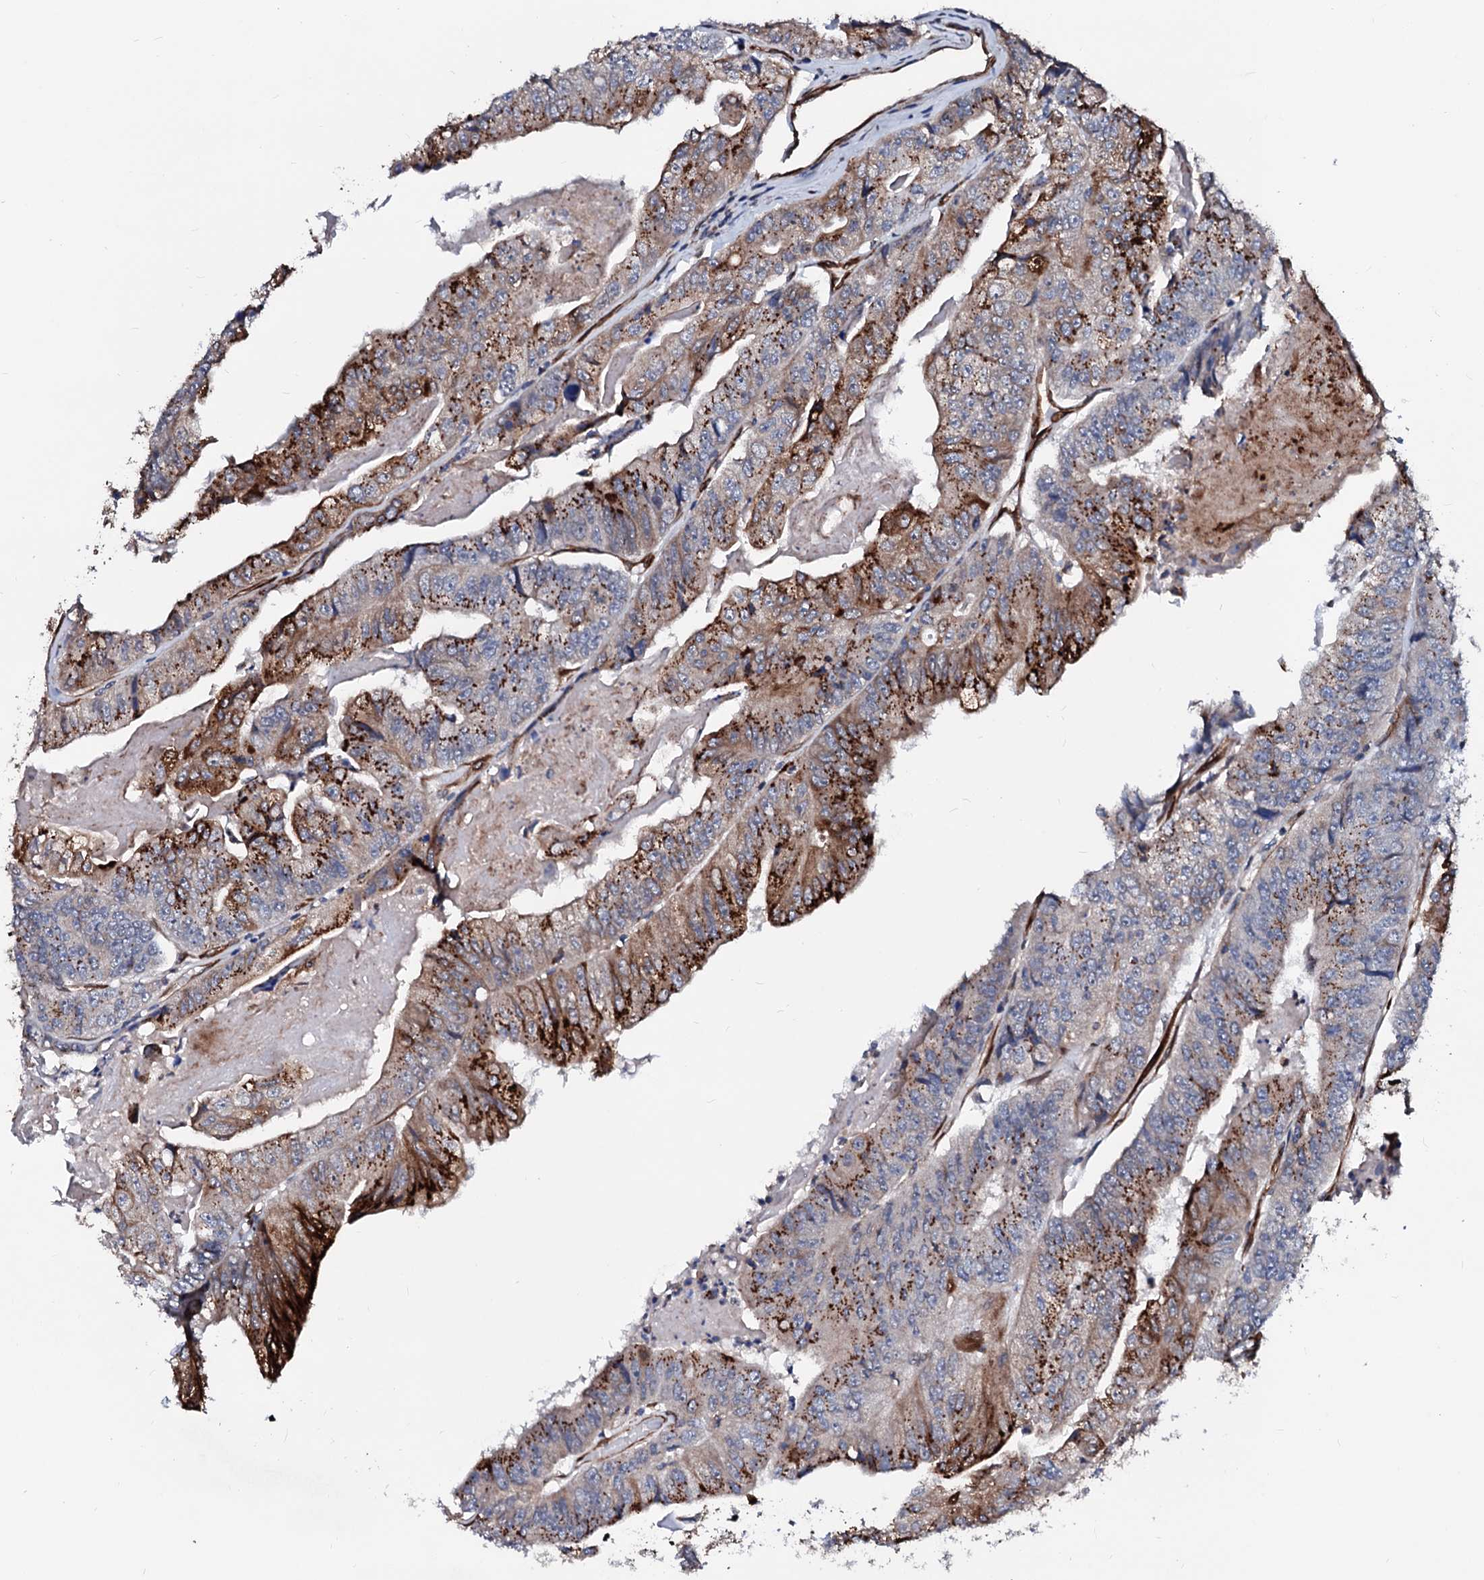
{"staining": {"intensity": "strong", "quantity": "25%-75%", "location": "cytoplasmic/membranous"}, "tissue": "colorectal cancer", "cell_type": "Tumor cells", "image_type": "cancer", "snomed": [{"axis": "morphology", "description": "Adenocarcinoma, NOS"}, {"axis": "topography", "description": "Colon"}], "caption": "High-magnification brightfield microscopy of colorectal cancer stained with DAB (3,3'-diaminobenzidine) (brown) and counterstained with hematoxylin (blue). tumor cells exhibit strong cytoplasmic/membranous expression is appreciated in approximately25%-75% of cells.", "gene": "TMCO3", "patient": {"sex": "female", "age": 67}}